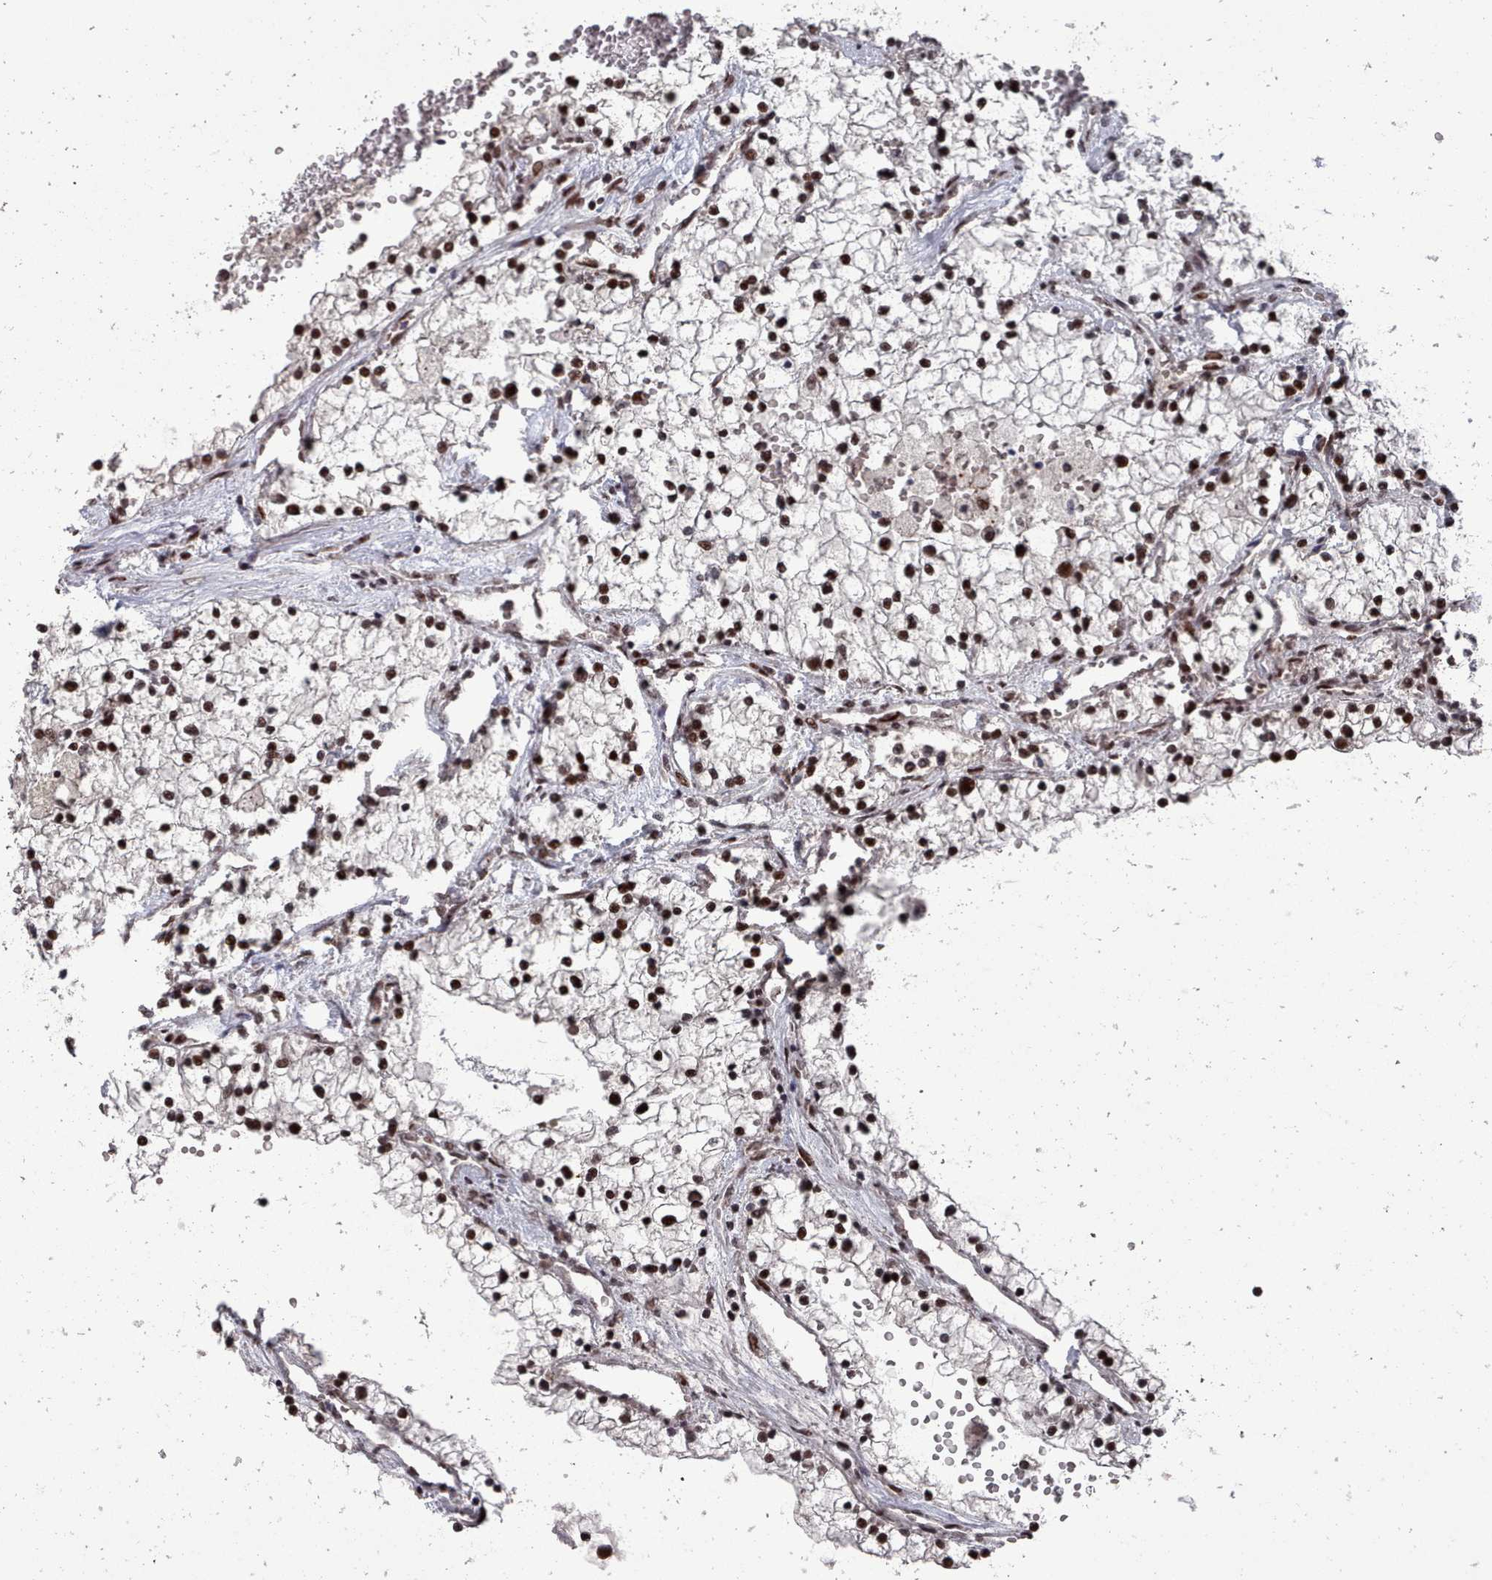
{"staining": {"intensity": "strong", "quantity": ">75%", "location": "nuclear"}, "tissue": "renal cancer", "cell_type": "Tumor cells", "image_type": "cancer", "snomed": [{"axis": "morphology", "description": "Normal tissue, NOS"}, {"axis": "morphology", "description": "Adenocarcinoma, NOS"}, {"axis": "topography", "description": "Kidney"}], "caption": "High-power microscopy captured an immunohistochemistry histopathology image of adenocarcinoma (renal), revealing strong nuclear staining in approximately >75% of tumor cells.", "gene": "PNRC2", "patient": {"sex": "male", "age": 68}}